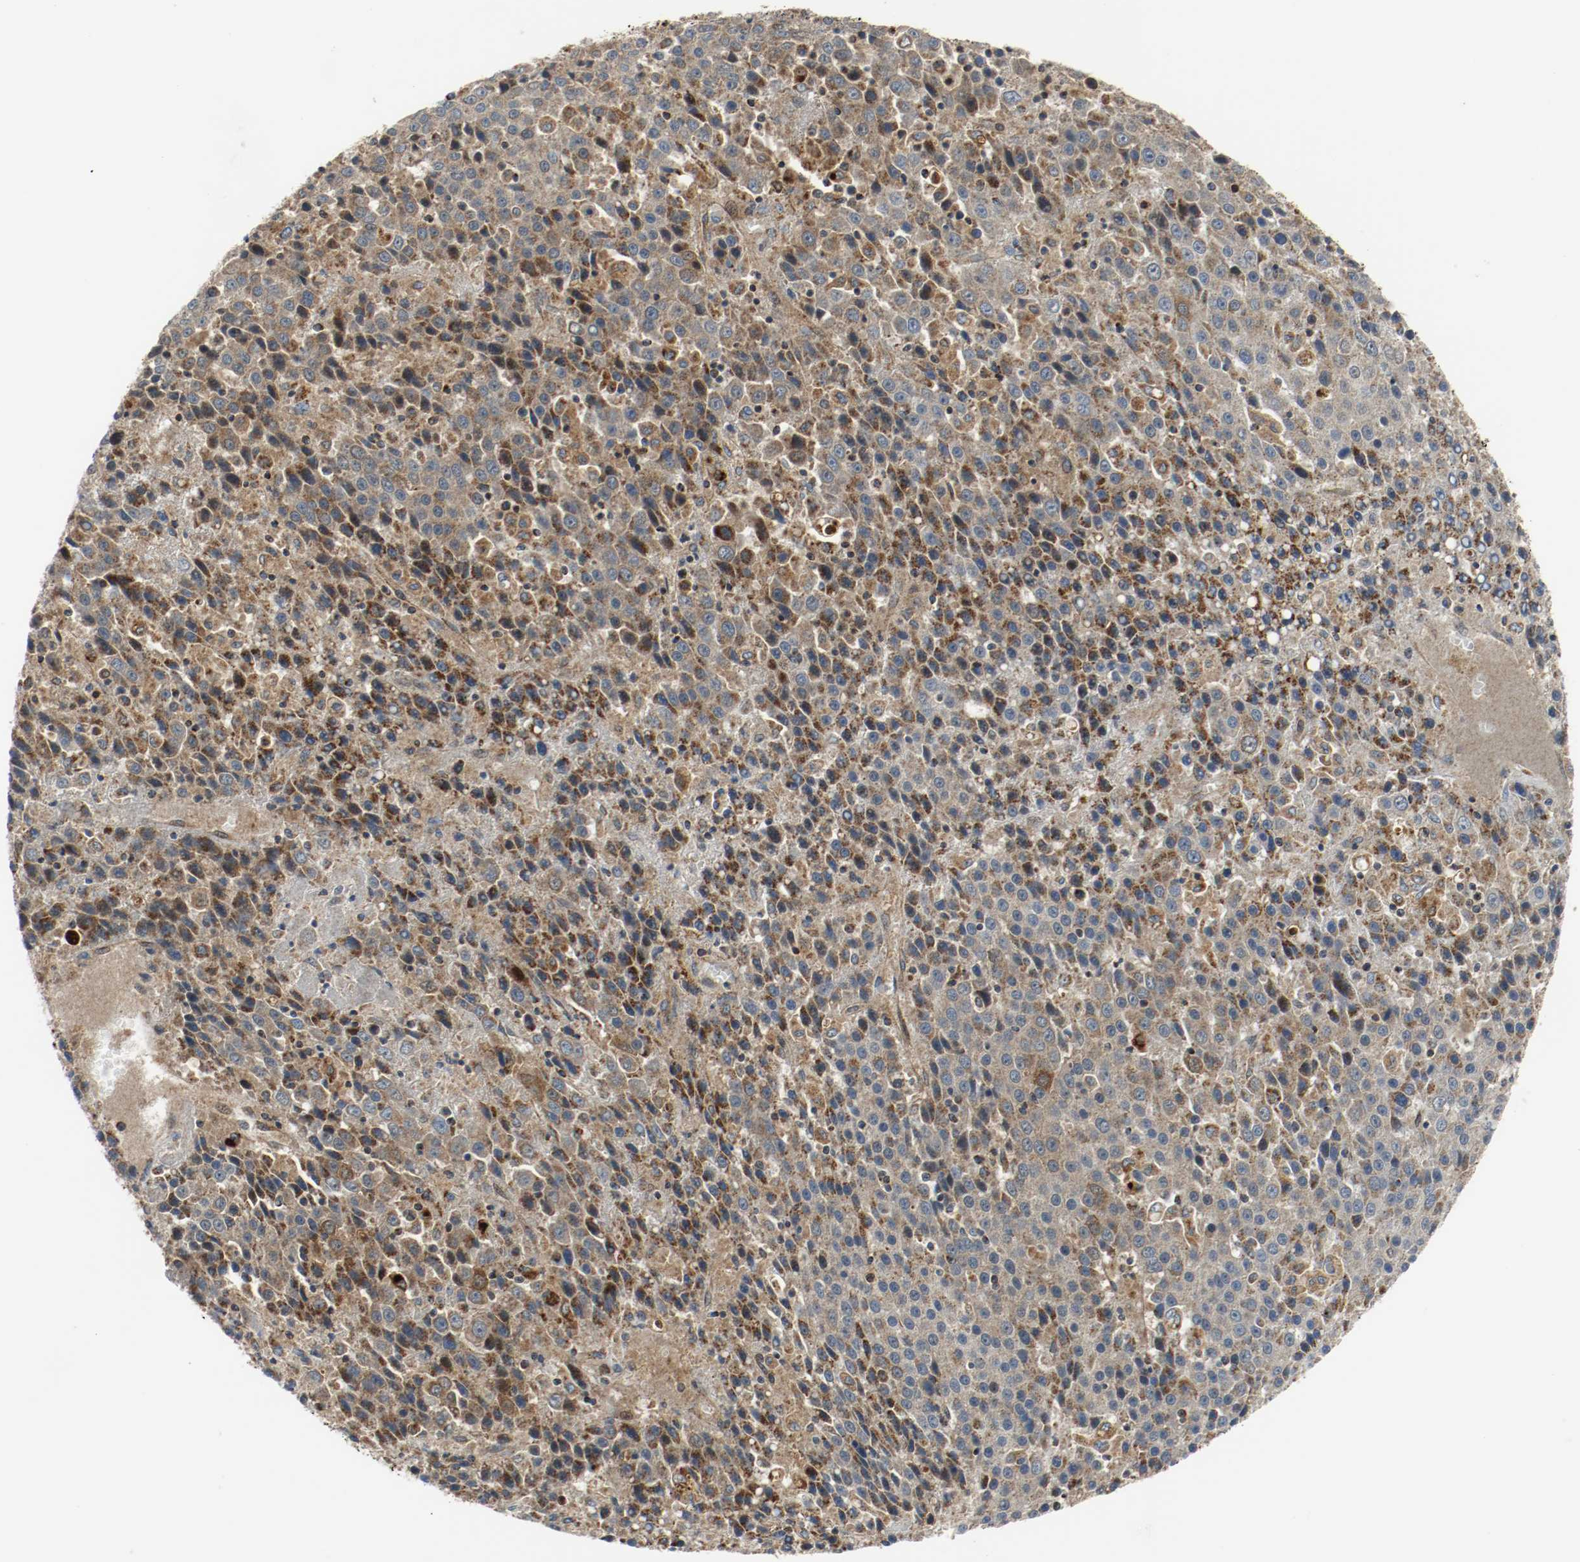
{"staining": {"intensity": "strong", "quantity": ">75%", "location": "cytoplasmic/membranous"}, "tissue": "liver cancer", "cell_type": "Tumor cells", "image_type": "cancer", "snomed": [{"axis": "morphology", "description": "Carcinoma, Hepatocellular, NOS"}, {"axis": "topography", "description": "Liver"}], "caption": "IHC staining of liver cancer, which displays high levels of strong cytoplasmic/membranous positivity in about >75% of tumor cells indicating strong cytoplasmic/membranous protein staining. The staining was performed using DAB (3,3'-diaminobenzidine) (brown) for protein detection and nuclei were counterstained in hematoxylin (blue).", "gene": "TXNRD1", "patient": {"sex": "female", "age": 53}}